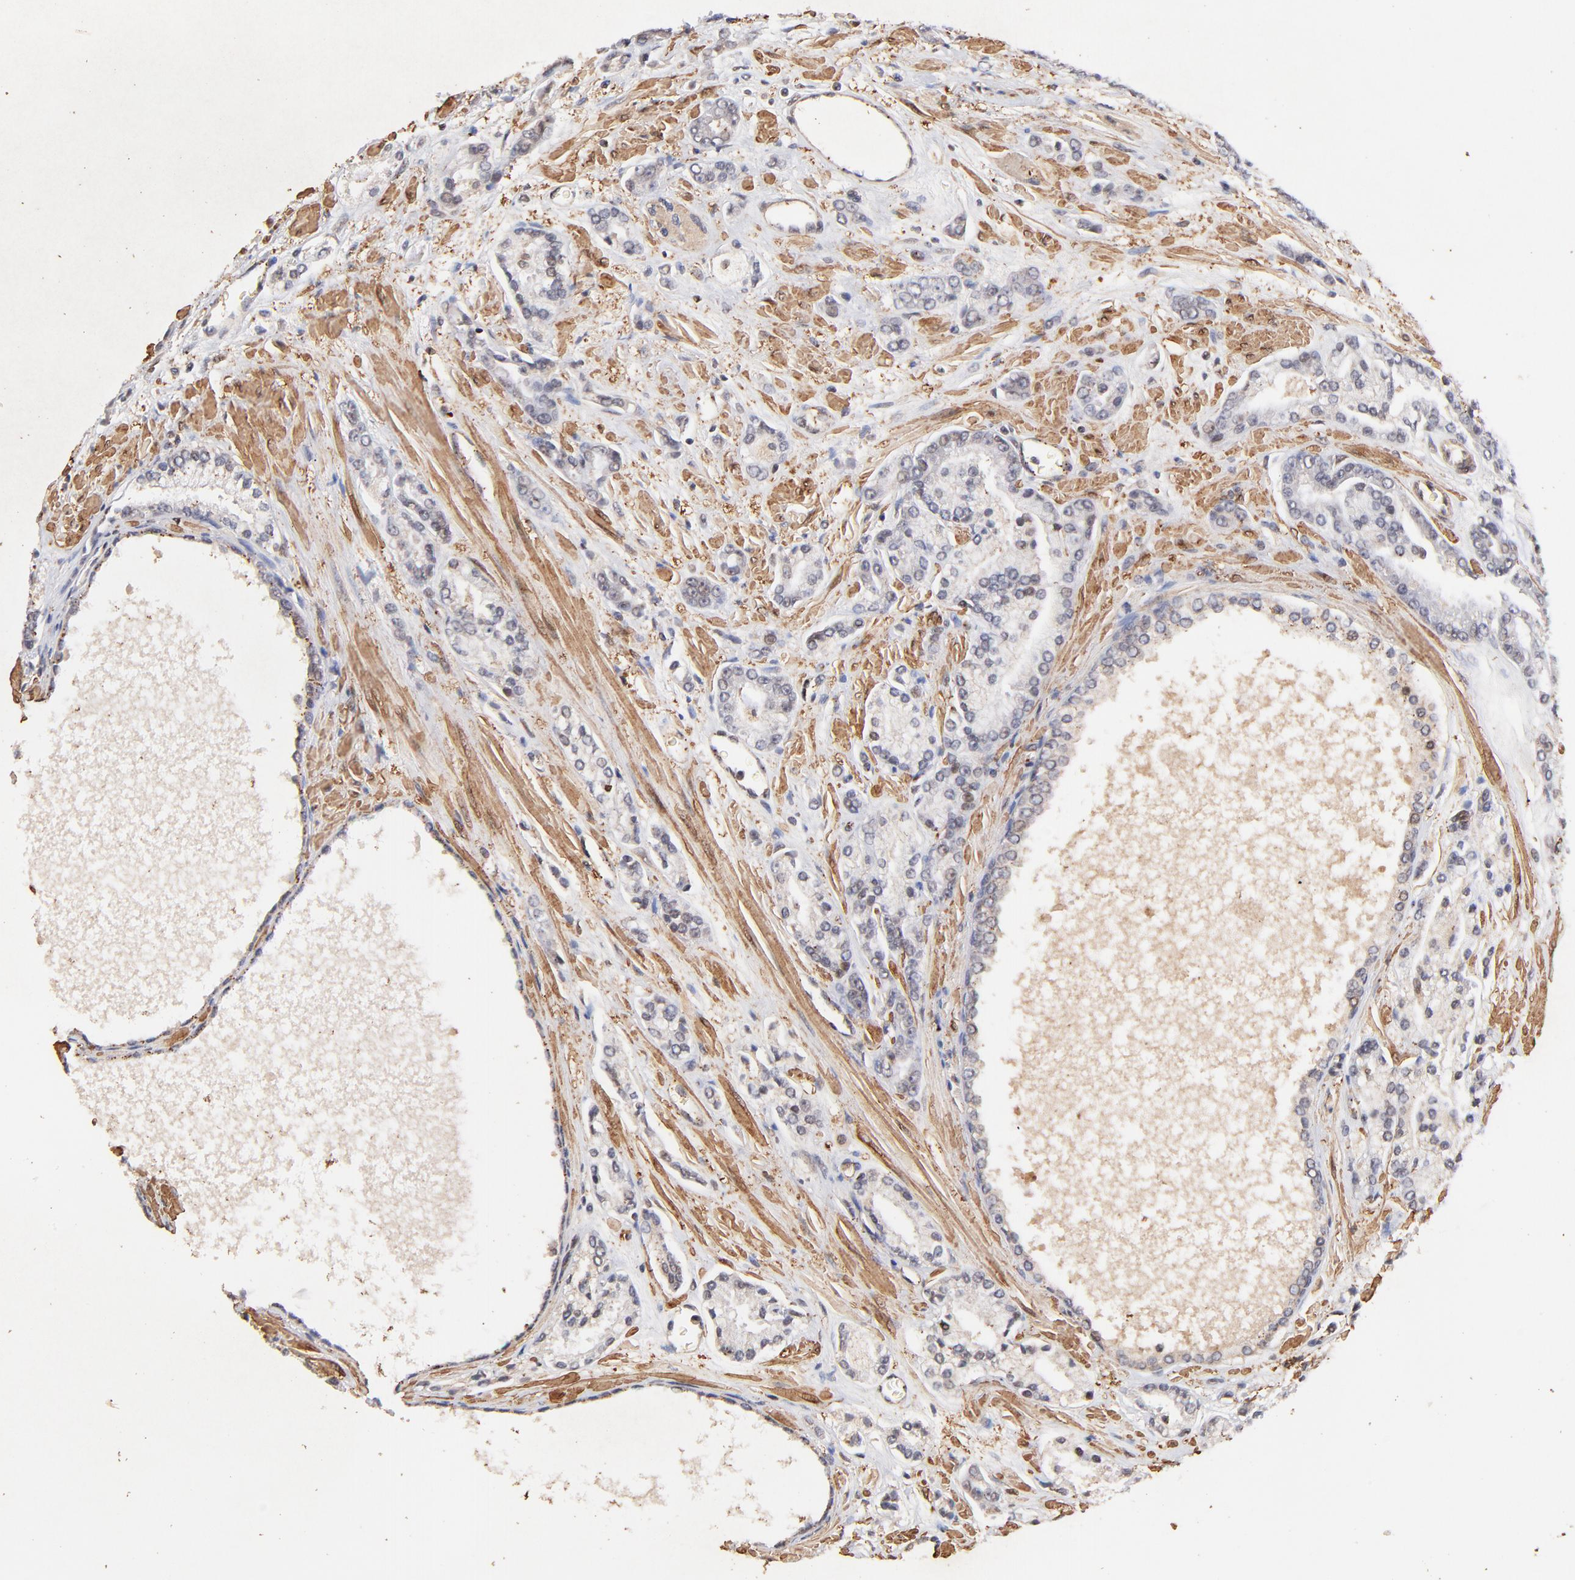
{"staining": {"intensity": "weak", "quantity": "25%-75%", "location": "nuclear"}, "tissue": "prostate cancer", "cell_type": "Tumor cells", "image_type": "cancer", "snomed": [{"axis": "morphology", "description": "Adenocarcinoma, High grade"}, {"axis": "topography", "description": "Prostate"}], "caption": "This micrograph shows high-grade adenocarcinoma (prostate) stained with immunohistochemistry (IHC) to label a protein in brown. The nuclear of tumor cells show weak positivity for the protein. Nuclei are counter-stained blue.", "gene": "ZFP92", "patient": {"sex": "male", "age": 71}}